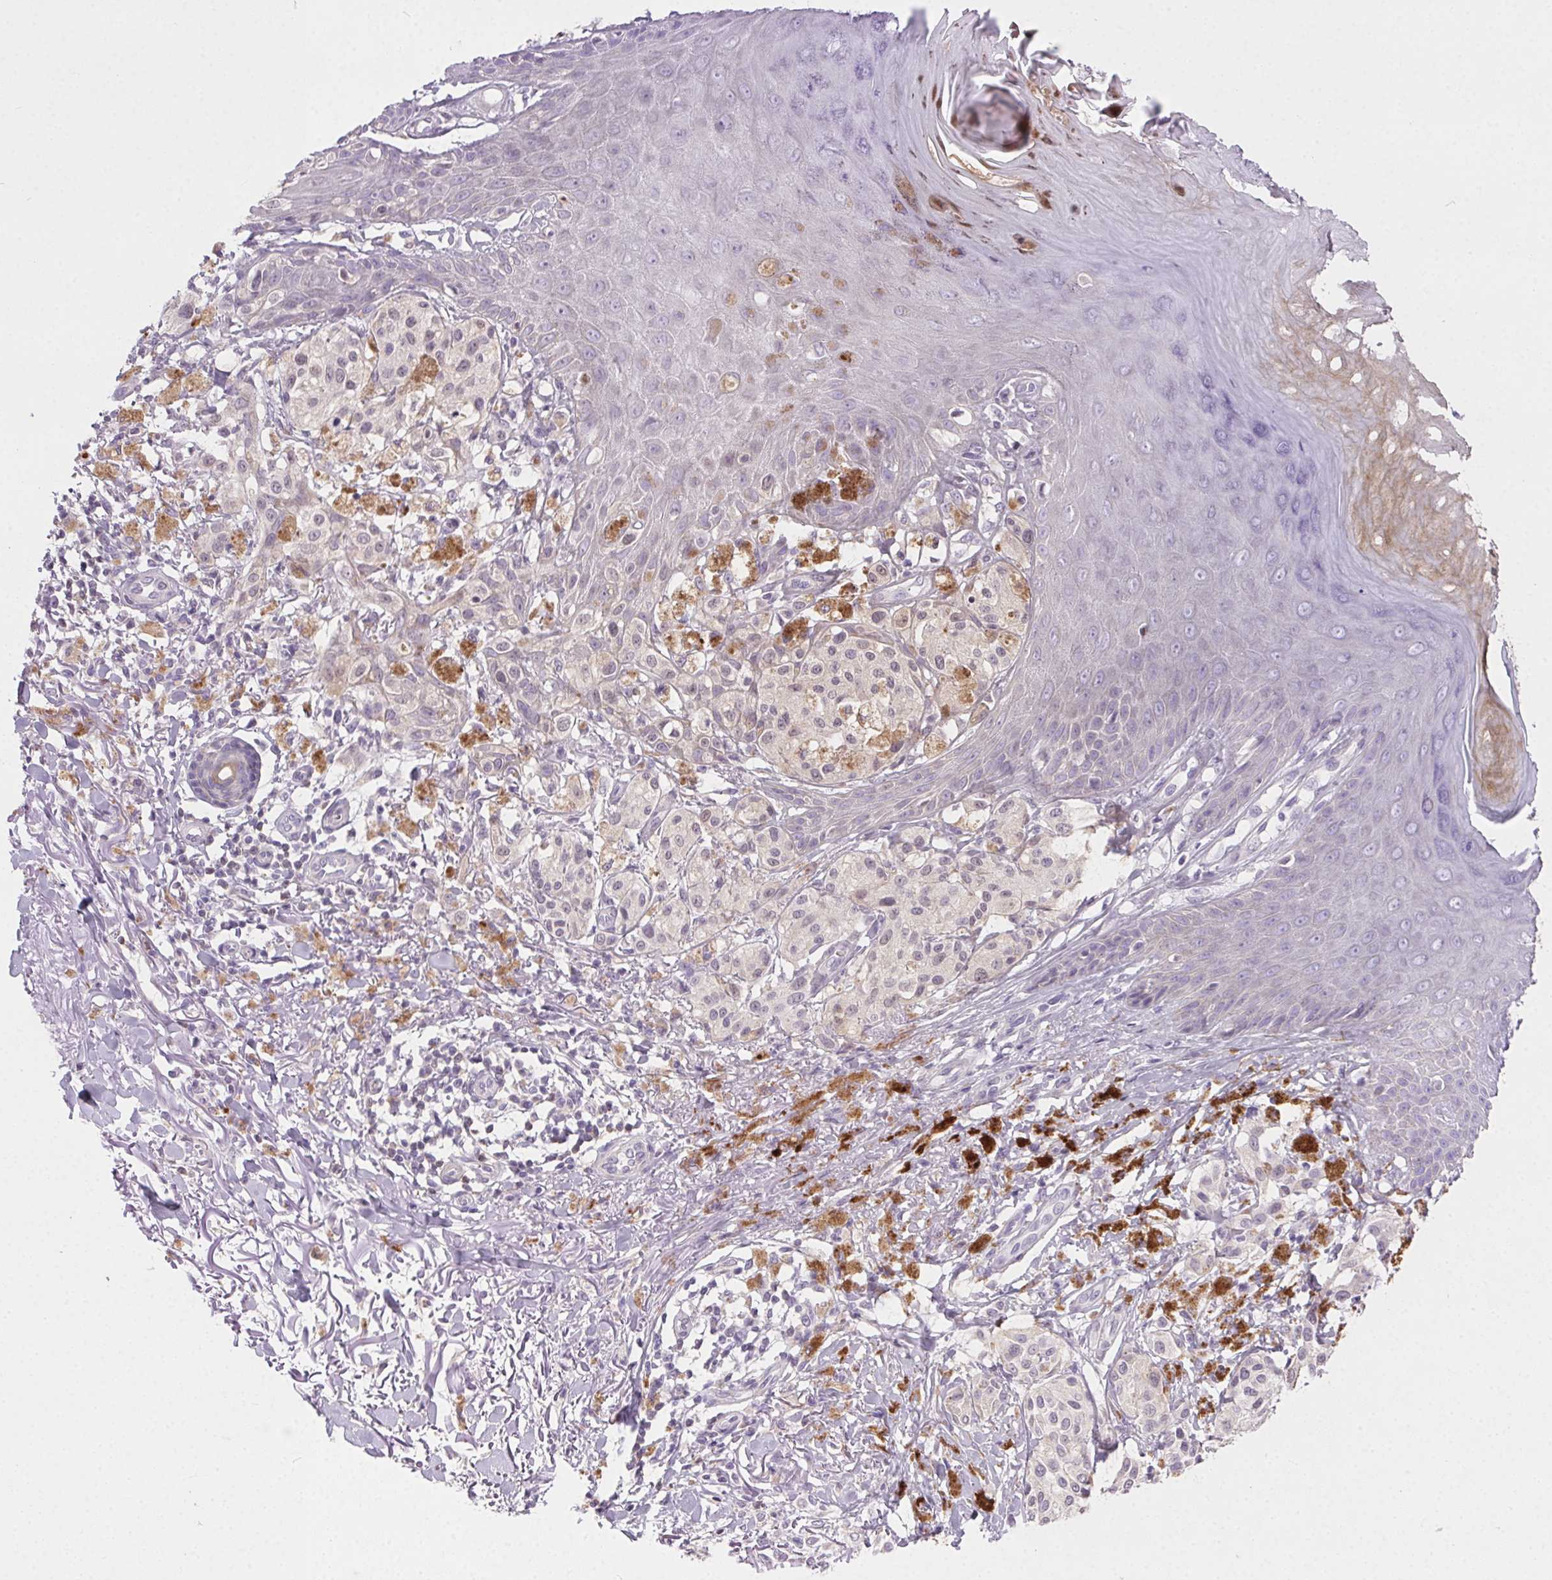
{"staining": {"intensity": "negative", "quantity": "none", "location": "none"}, "tissue": "melanoma", "cell_type": "Tumor cells", "image_type": "cancer", "snomed": [{"axis": "morphology", "description": "Malignant melanoma, NOS"}, {"axis": "topography", "description": "Skin"}], "caption": "Micrograph shows no significant protein staining in tumor cells of malignant melanoma.", "gene": "SYCE2", "patient": {"sex": "female", "age": 80}}